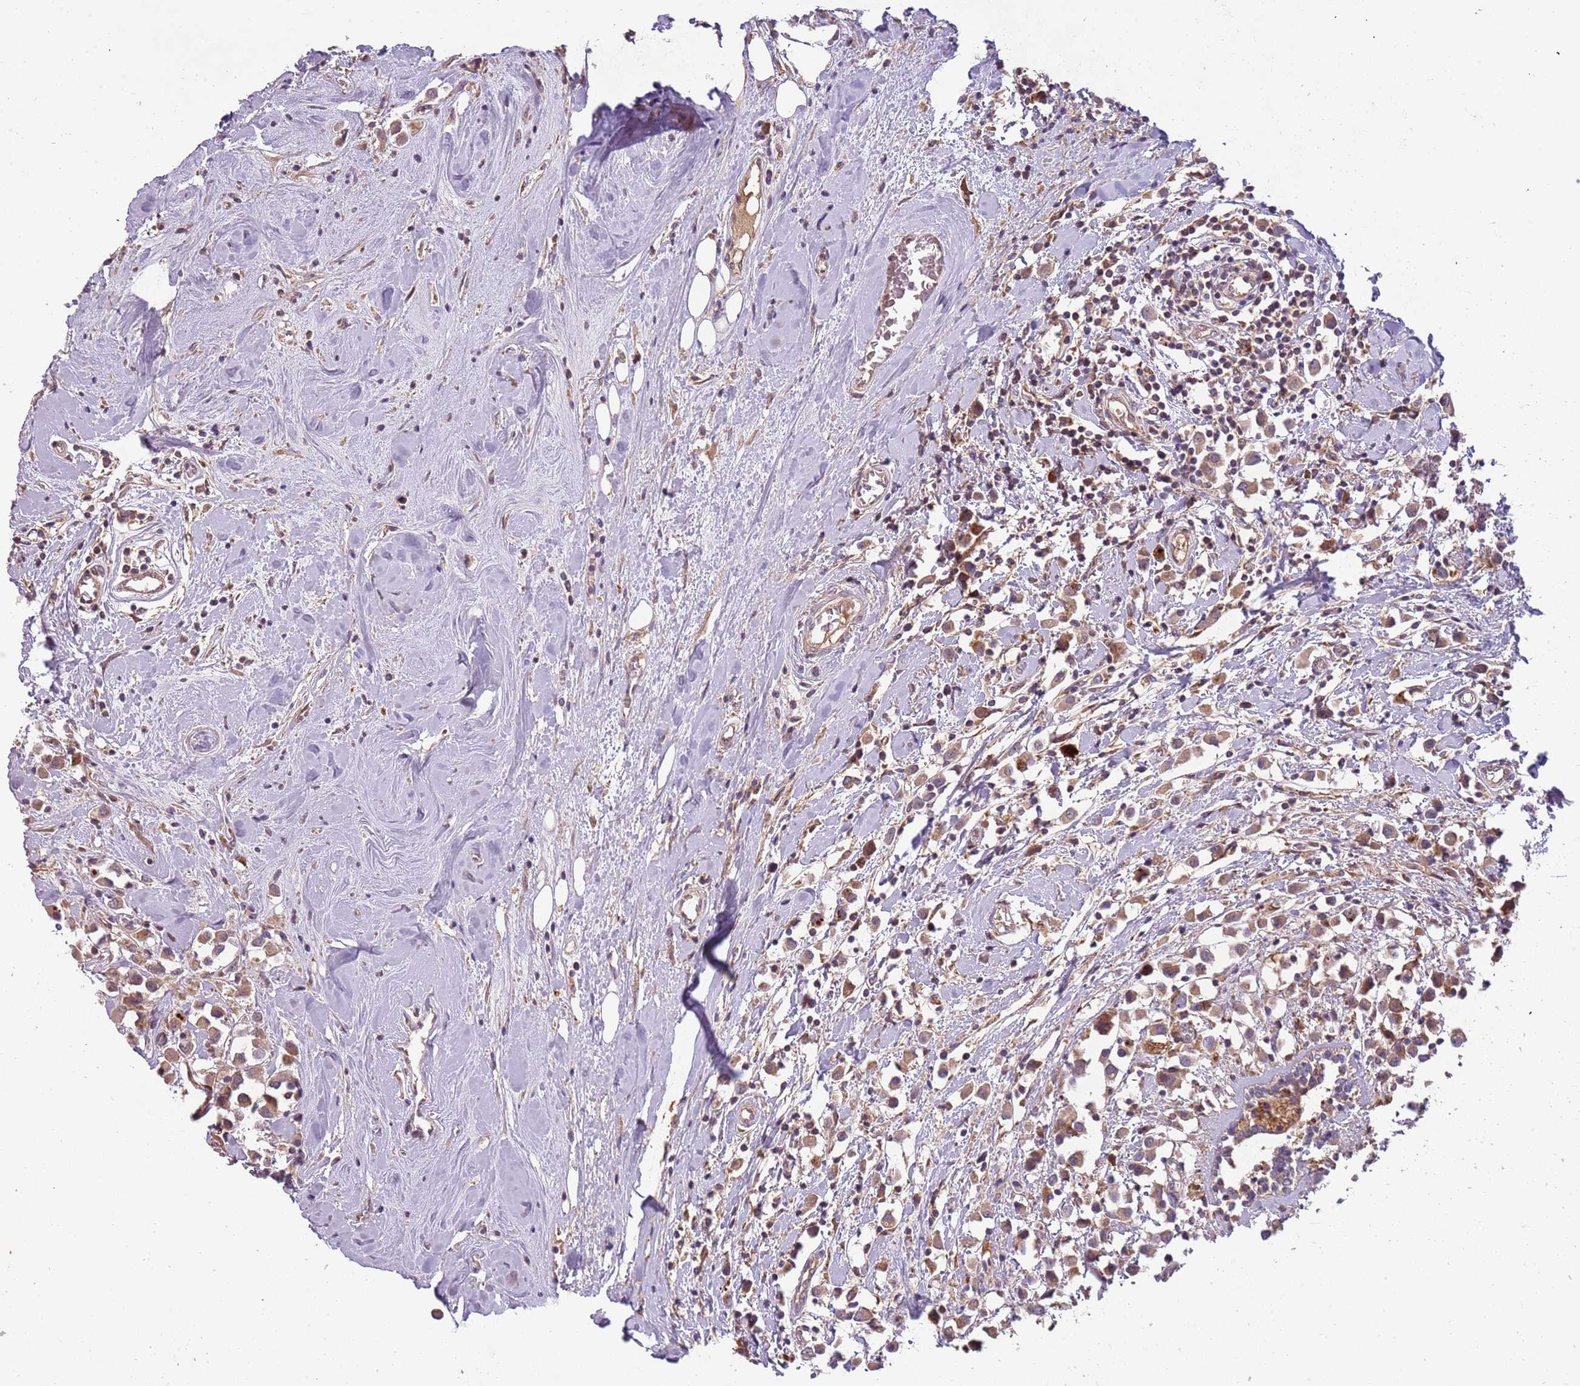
{"staining": {"intensity": "moderate", "quantity": ">75%", "location": "cytoplasmic/membranous"}, "tissue": "breast cancer", "cell_type": "Tumor cells", "image_type": "cancer", "snomed": [{"axis": "morphology", "description": "Duct carcinoma"}, {"axis": "topography", "description": "Breast"}], "caption": "Immunohistochemistry (IHC) photomicrograph of neoplastic tissue: intraductal carcinoma (breast) stained using immunohistochemistry (IHC) displays medium levels of moderate protein expression localized specifically in the cytoplasmic/membranous of tumor cells, appearing as a cytoplasmic/membranous brown color.", "gene": "FECH", "patient": {"sex": "female", "age": 61}}